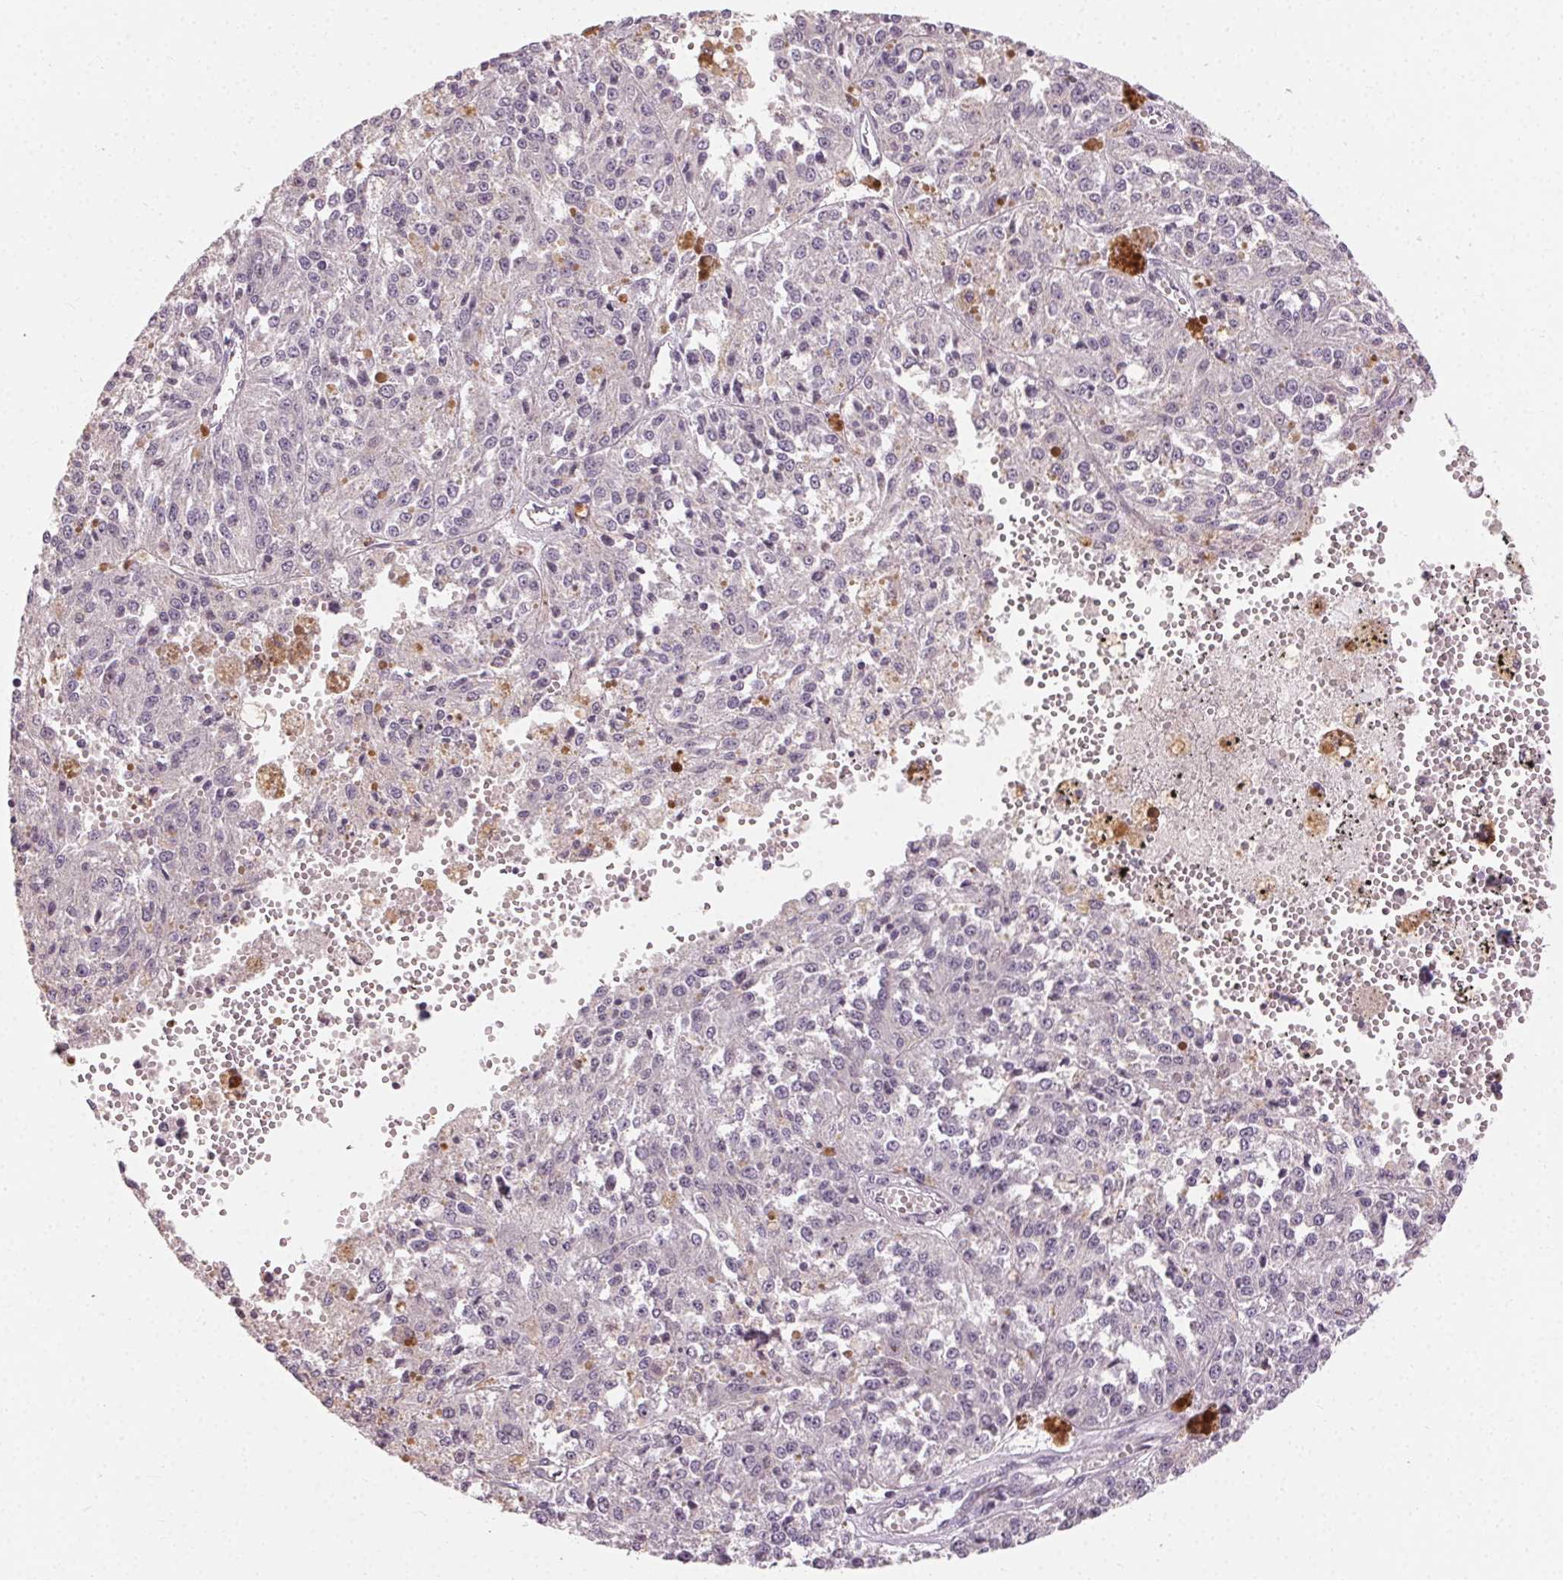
{"staining": {"intensity": "negative", "quantity": "none", "location": "none"}, "tissue": "melanoma", "cell_type": "Tumor cells", "image_type": "cancer", "snomed": [{"axis": "morphology", "description": "Malignant melanoma, Metastatic site"}, {"axis": "topography", "description": "Lymph node"}], "caption": "An image of melanoma stained for a protein reveals no brown staining in tumor cells.", "gene": "CLTRN", "patient": {"sex": "female", "age": 64}}